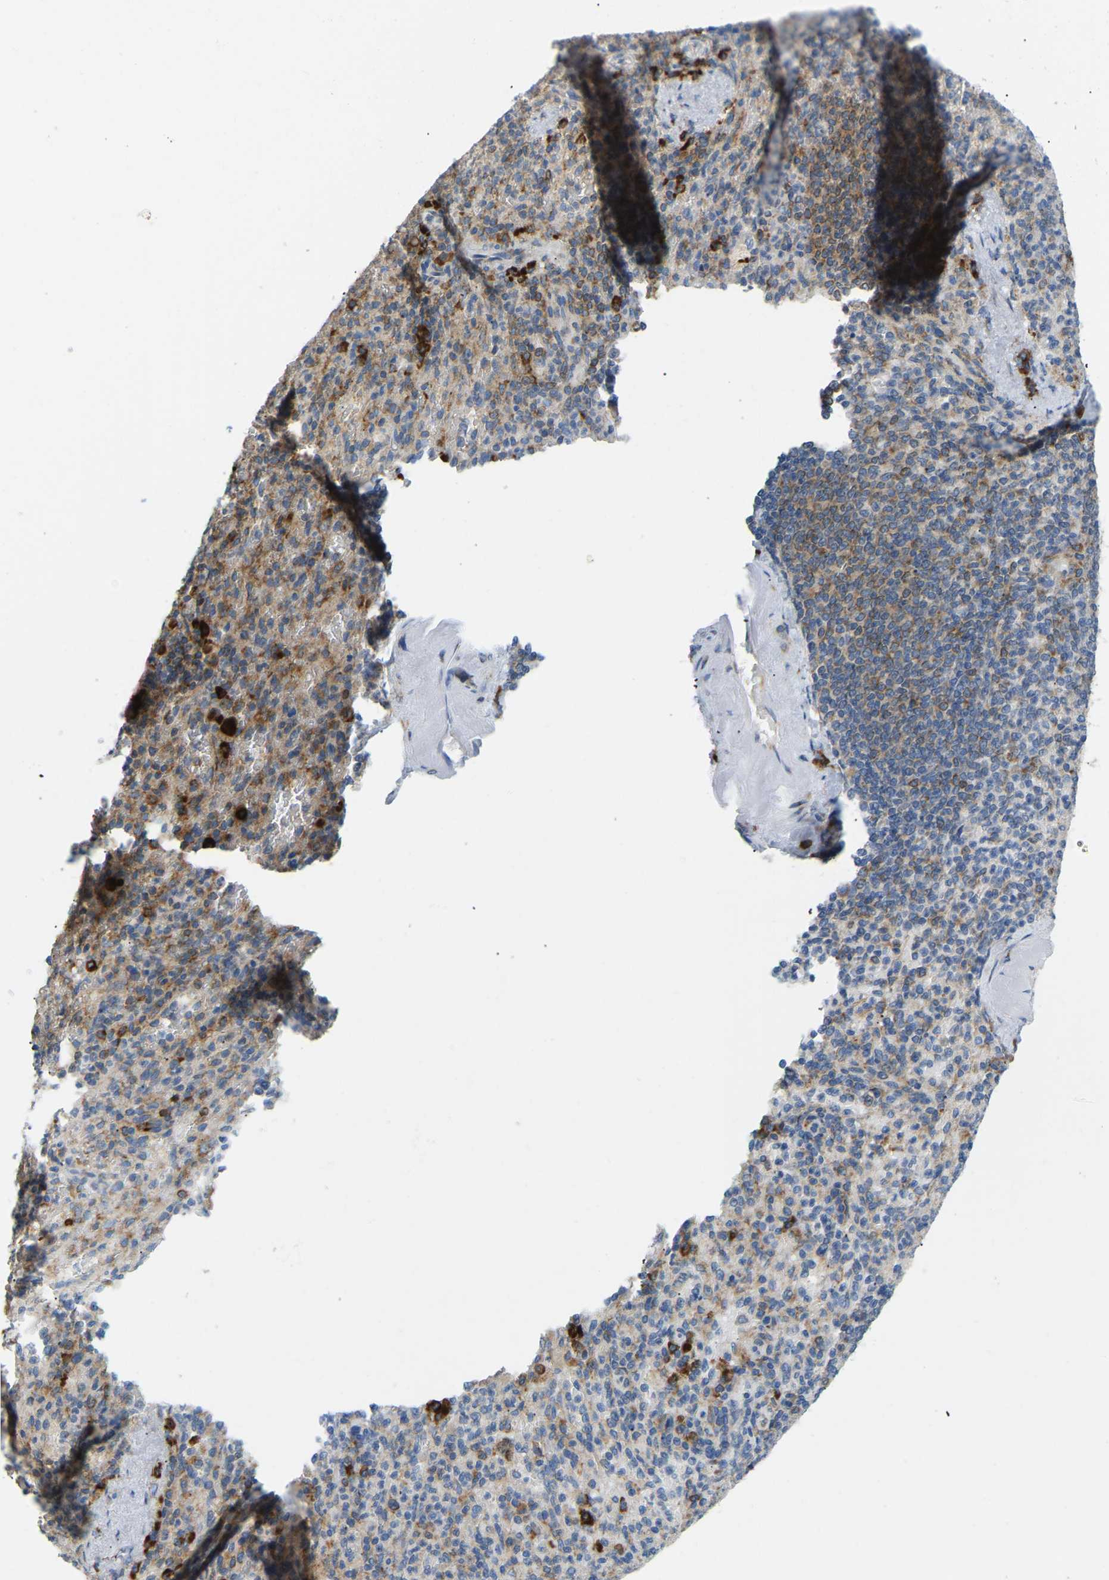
{"staining": {"intensity": "moderate", "quantity": "25%-75%", "location": "cytoplasmic/membranous"}, "tissue": "spleen", "cell_type": "Cells in red pulp", "image_type": "normal", "snomed": [{"axis": "morphology", "description": "Normal tissue, NOS"}, {"axis": "topography", "description": "Spleen"}], "caption": "This micrograph exhibits benign spleen stained with immunohistochemistry to label a protein in brown. The cytoplasmic/membranous of cells in red pulp show moderate positivity for the protein. Nuclei are counter-stained blue.", "gene": "SND1", "patient": {"sex": "female", "age": 74}}